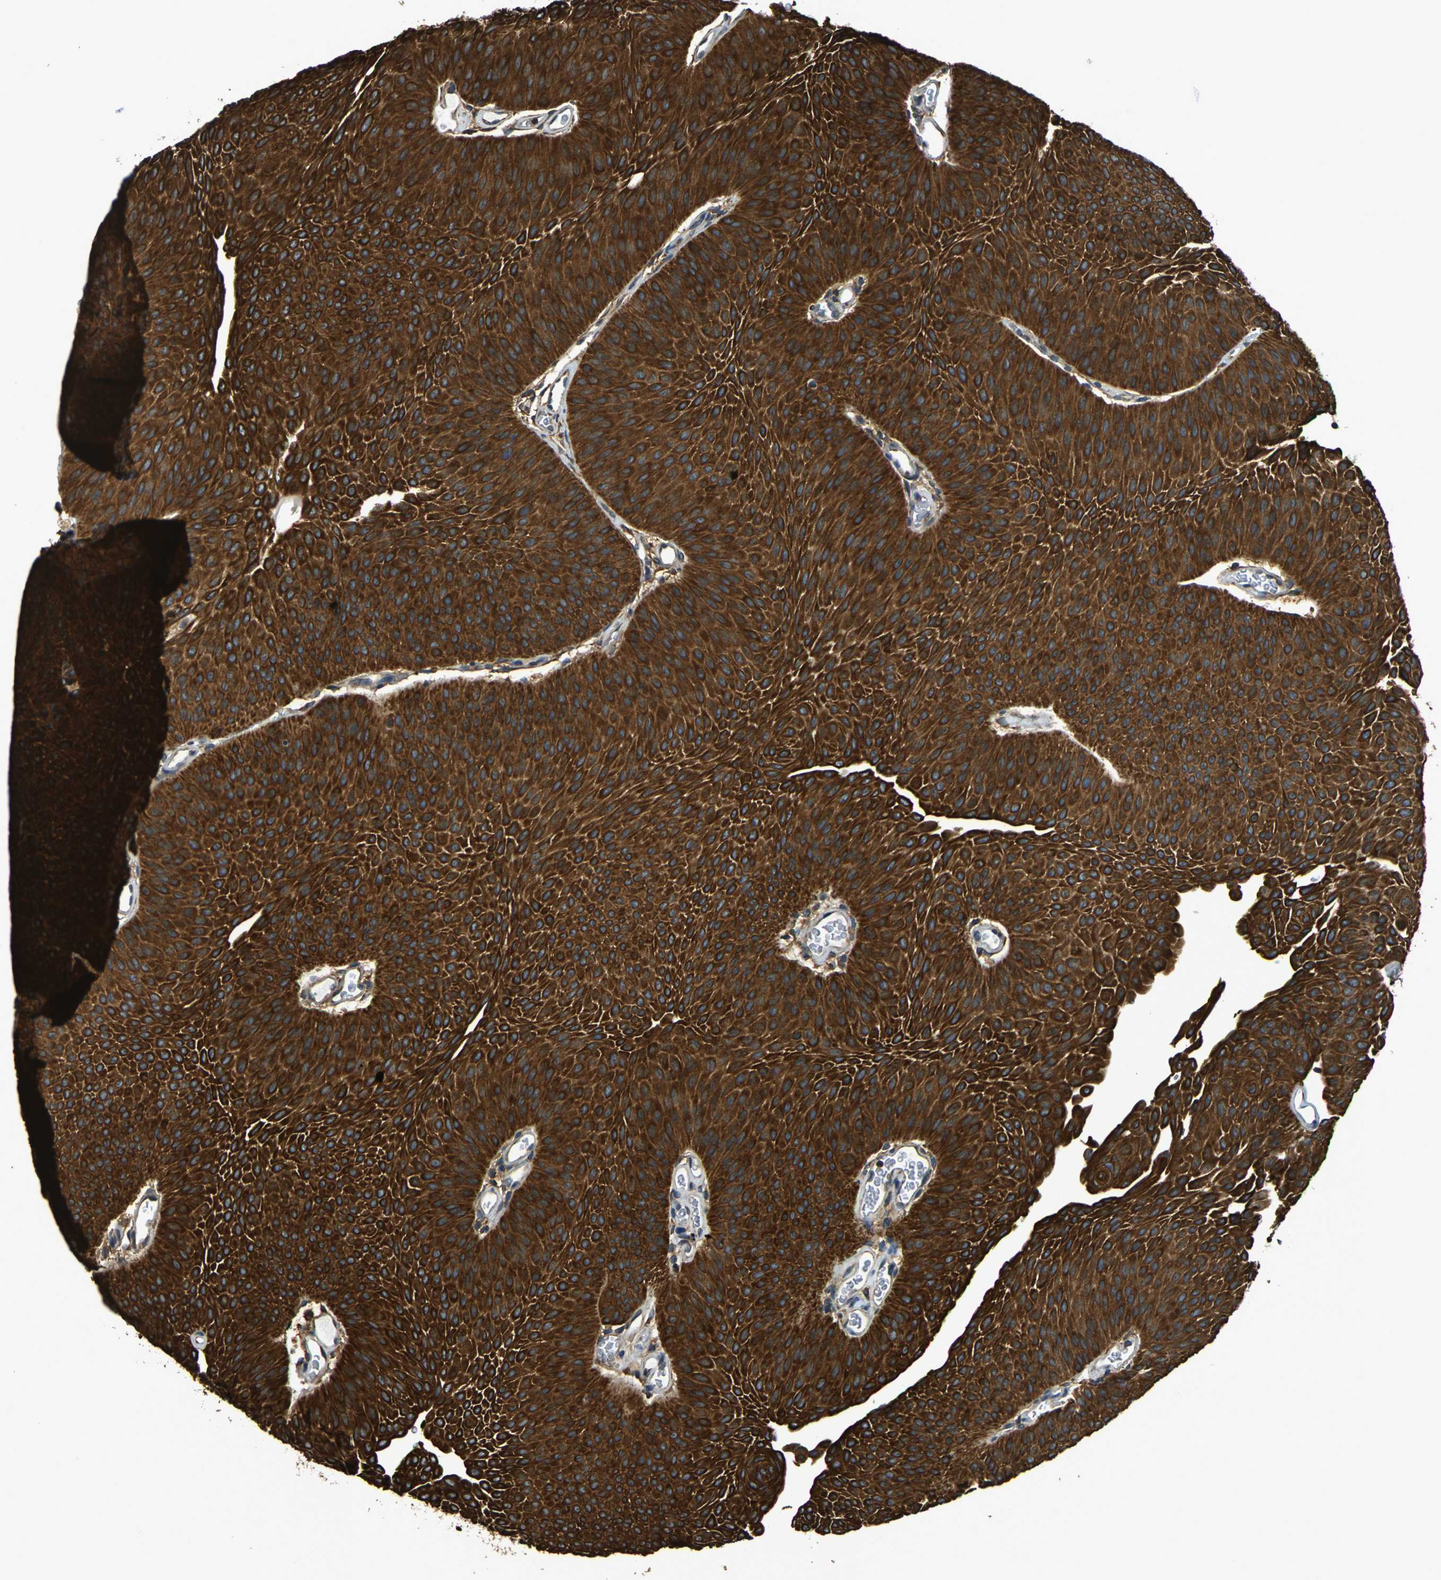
{"staining": {"intensity": "strong", "quantity": ">75%", "location": "cytoplasmic/membranous"}, "tissue": "urothelial cancer", "cell_type": "Tumor cells", "image_type": "cancer", "snomed": [{"axis": "morphology", "description": "Urothelial carcinoma, Low grade"}, {"axis": "topography", "description": "Urinary bladder"}], "caption": "The immunohistochemical stain highlights strong cytoplasmic/membranous positivity in tumor cells of urothelial cancer tissue.", "gene": "CAST", "patient": {"sex": "female", "age": 60}}